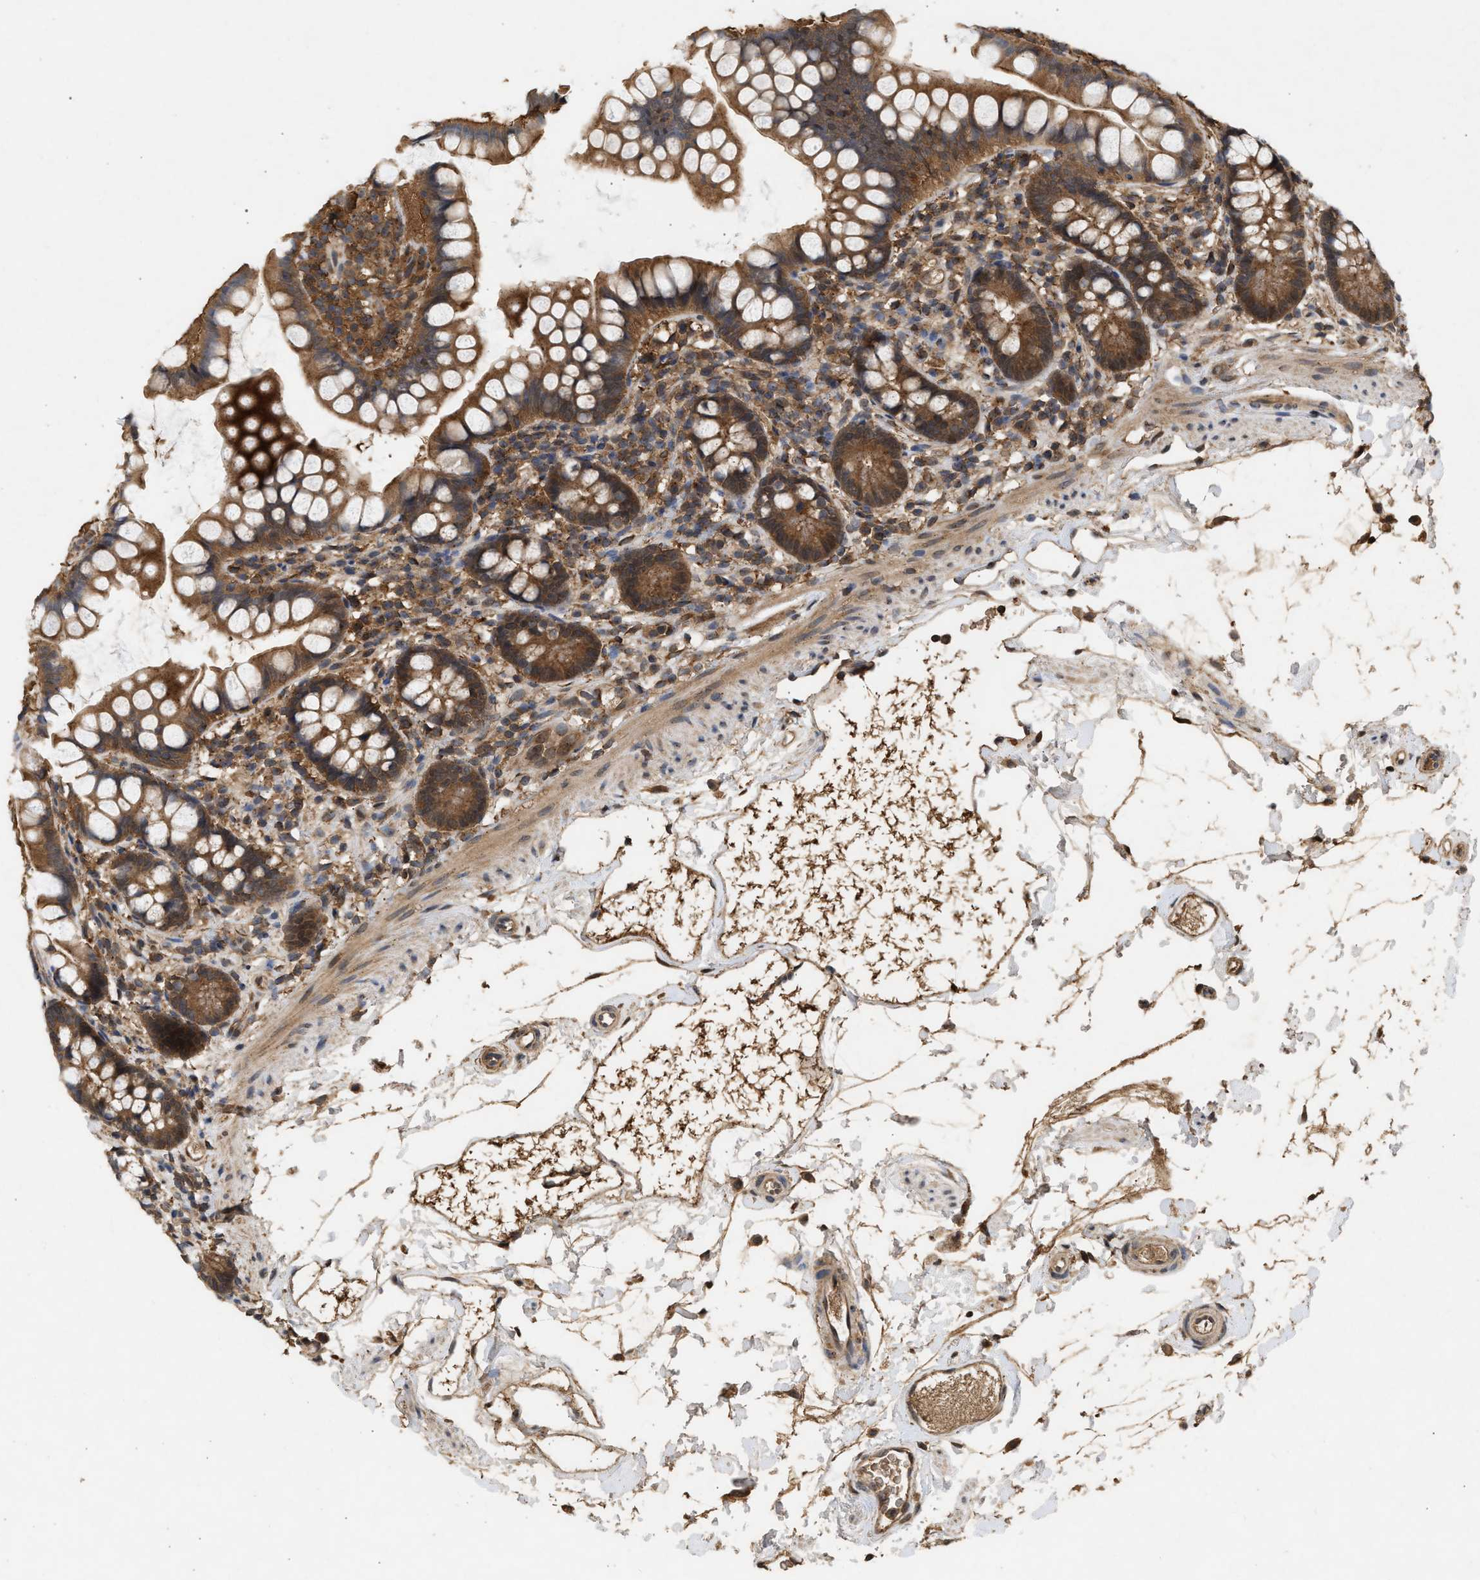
{"staining": {"intensity": "moderate", "quantity": ">75%", "location": "cytoplasmic/membranous"}, "tissue": "small intestine", "cell_type": "Glandular cells", "image_type": "normal", "snomed": [{"axis": "morphology", "description": "Normal tissue, NOS"}, {"axis": "topography", "description": "Small intestine"}], "caption": "Unremarkable small intestine displays moderate cytoplasmic/membranous expression in approximately >75% of glandular cells.", "gene": "FITM1", "patient": {"sex": "female", "age": 84}}